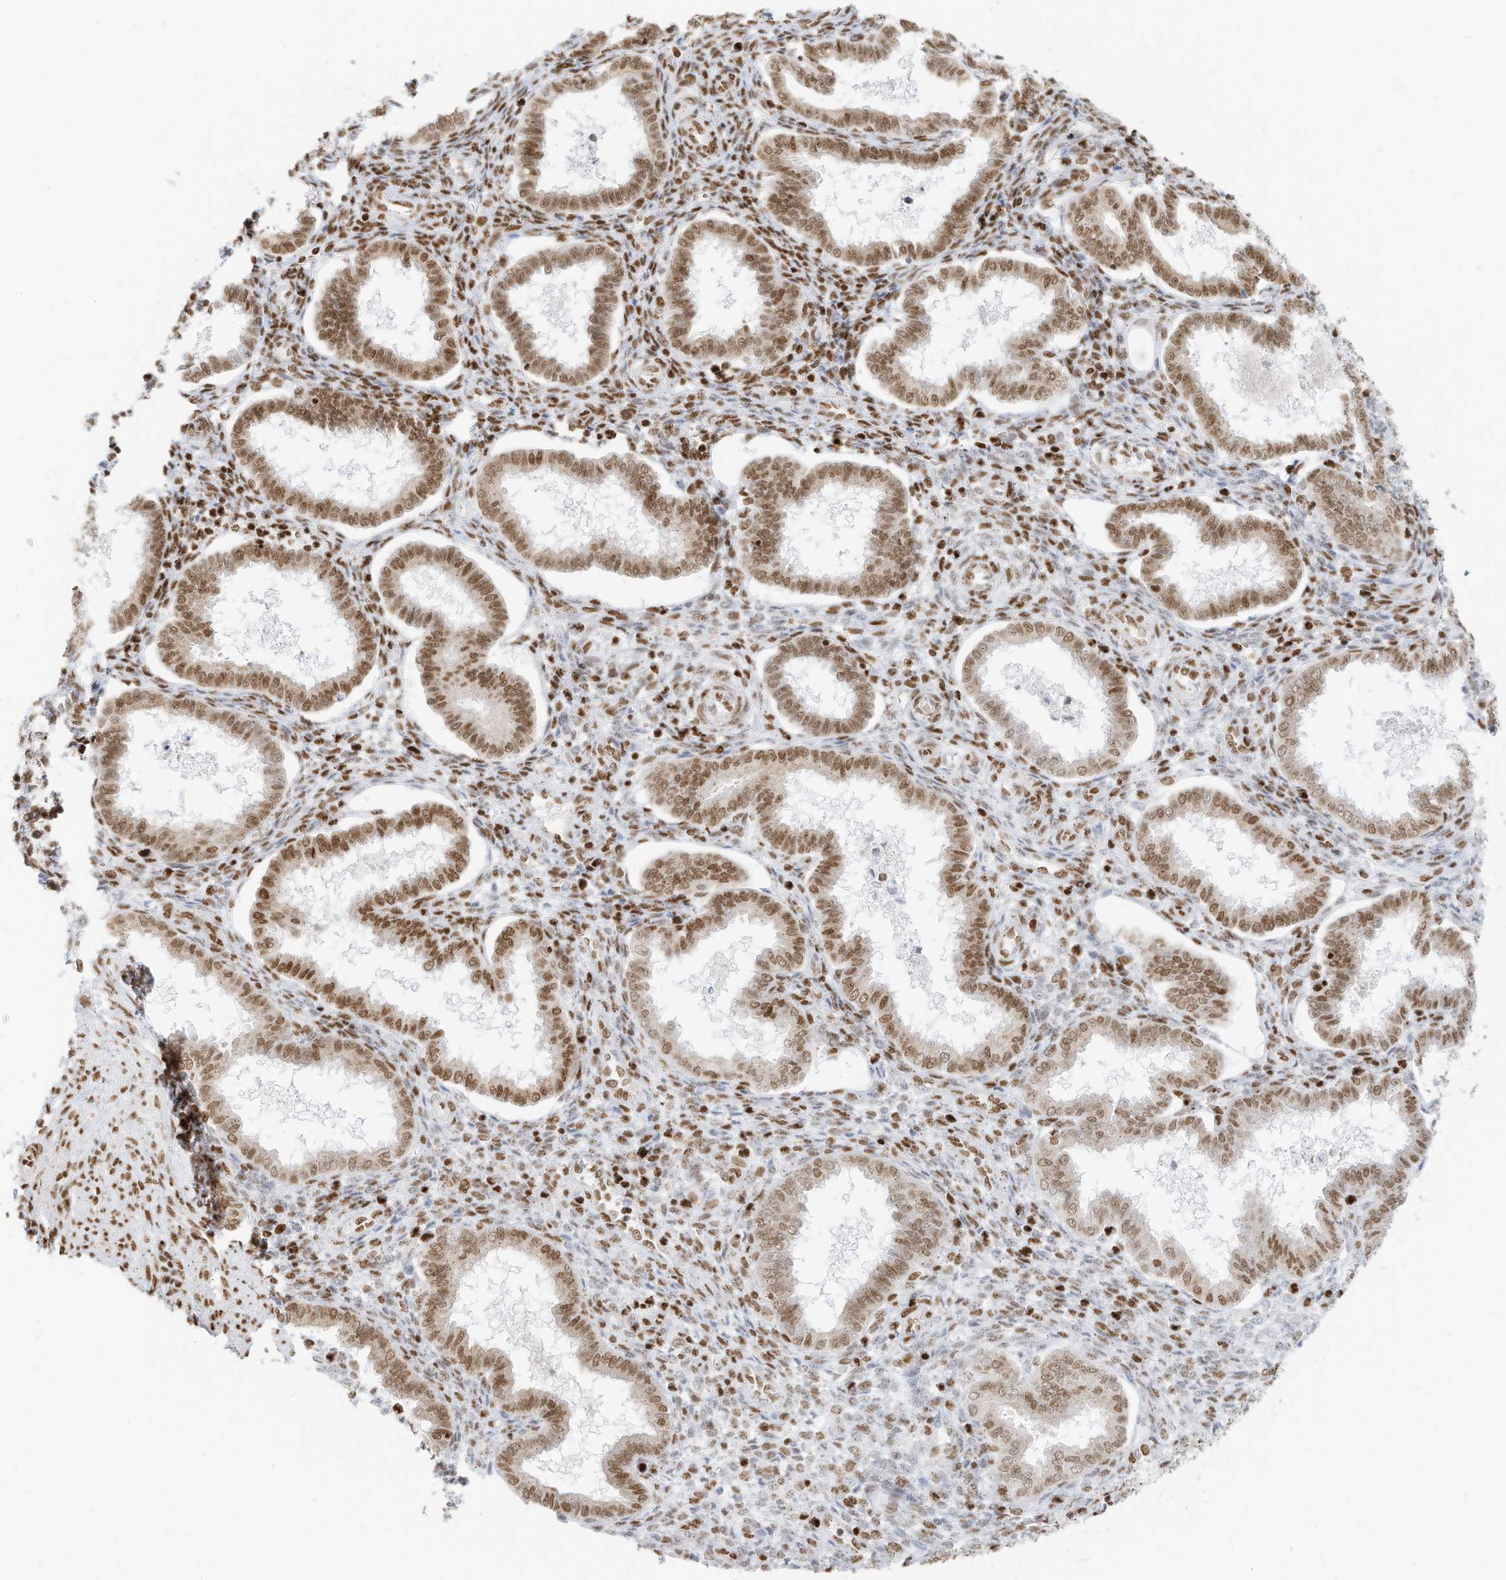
{"staining": {"intensity": "moderate", "quantity": ">75%", "location": "nuclear"}, "tissue": "endometrium", "cell_type": "Cells in endometrial stroma", "image_type": "normal", "snomed": [{"axis": "morphology", "description": "Normal tissue, NOS"}, {"axis": "topography", "description": "Endometrium"}], "caption": "This photomicrograph reveals immunohistochemistry (IHC) staining of normal endometrium, with medium moderate nuclear positivity in about >75% of cells in endometrial stroma.", "gene": "SMARCA2", "patient": {"sex": "female", "age": 24}}